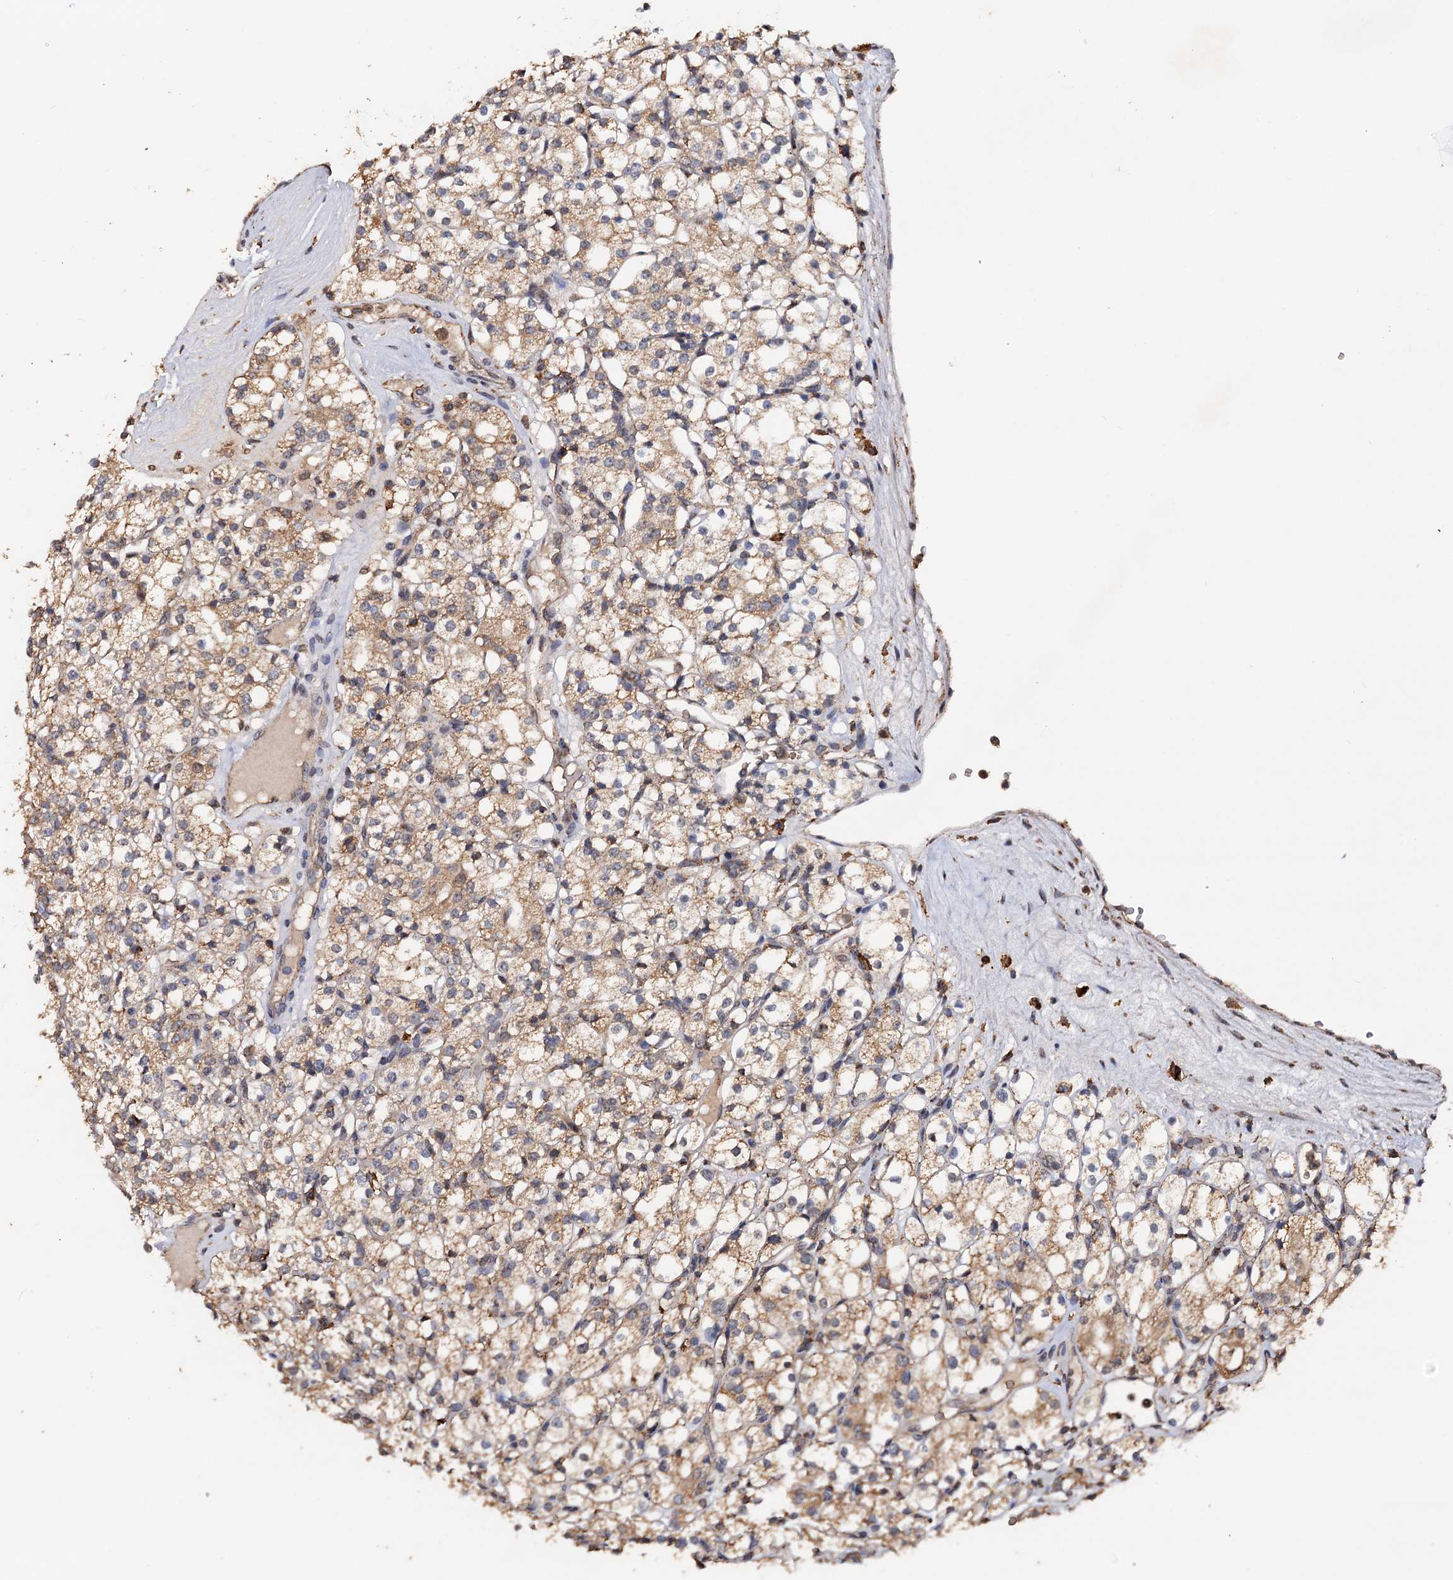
{"staining": {"intensity": "moderate", "quantity": ">75%", "location": "cytoplasmic/membranous"}, "tissue": "renal cancer", "cell_type": "Tumor cells", "image_type": "cancer", "snomed": [{"axis": "morphology", "description": "Adenocarcinoma, NOS"}, {"axis": "topography", "description": "Kidney"}], "caption": "High-power microscopy captured an immunohistochemistry micrograph of adenocarcinoma (renal), revealing moderate cytoplasmic/membranous positivity in about >75% of tumor cells.", "gene": "TBC1D12", "patient": {"sex": "male", "age": 77}}